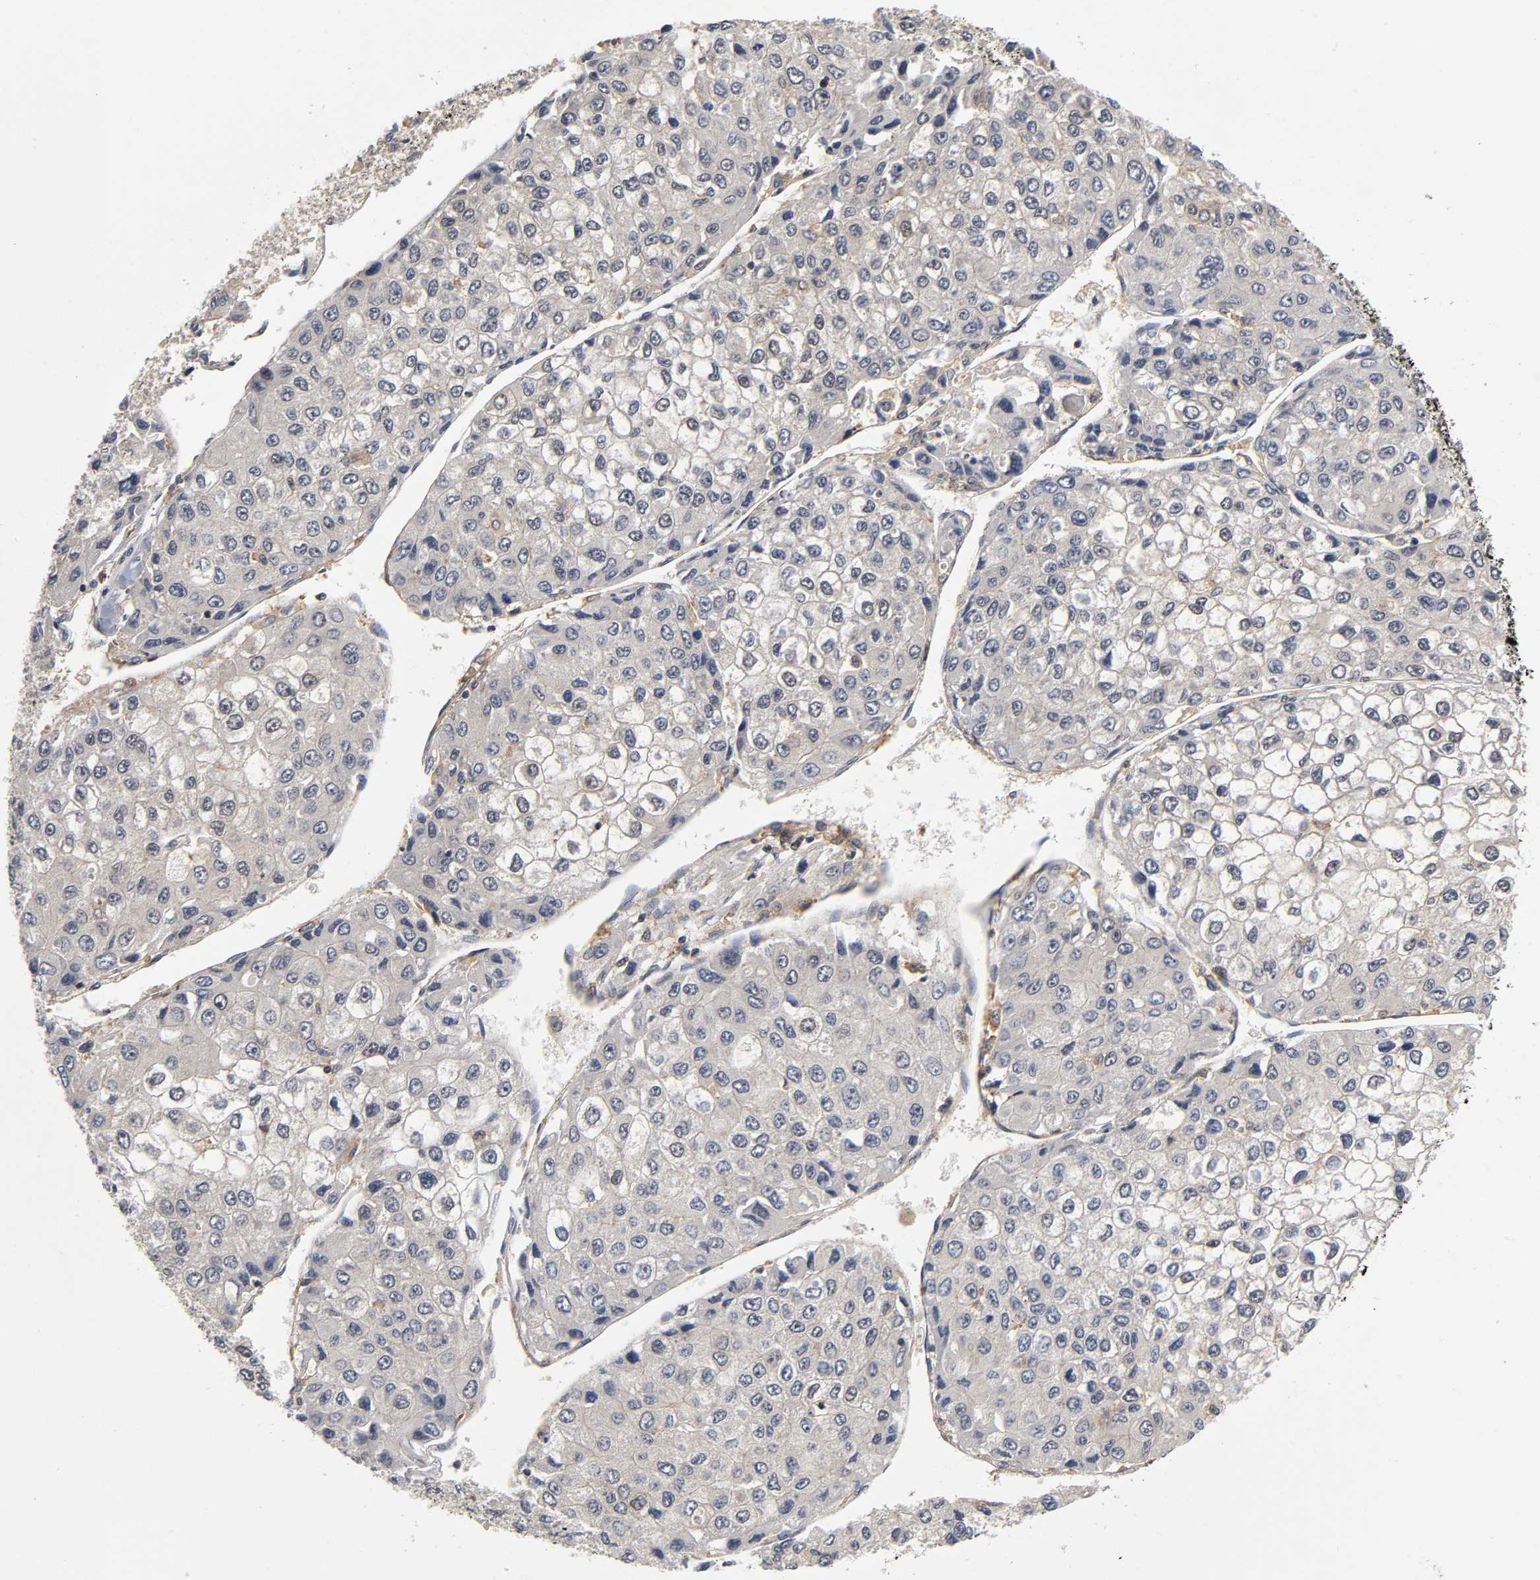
{"staining": {"intensity": "weak", "quantity": "25%-75%", "location": "cytoplasmic/membranous"}, "tissue": "liver cancer", "cell_type": "Tumor cells", "image_type": "cancer", "snomed": [{"axis": "morphology", "description": "Carcinoma, Hepatocellular, NOS"}, {"axis": "topography", "description": "Liver"}], "caption": "Protein staining by immunohistochemistry (IHC) exhibits weak cytoplasmic/membranous positivity in approximately 25%-75% of tumor cells in liver cancer. Nuclei are stained in blue.", "gene": "ACTR2", "patient": {"sex": "female", "age": 66}}